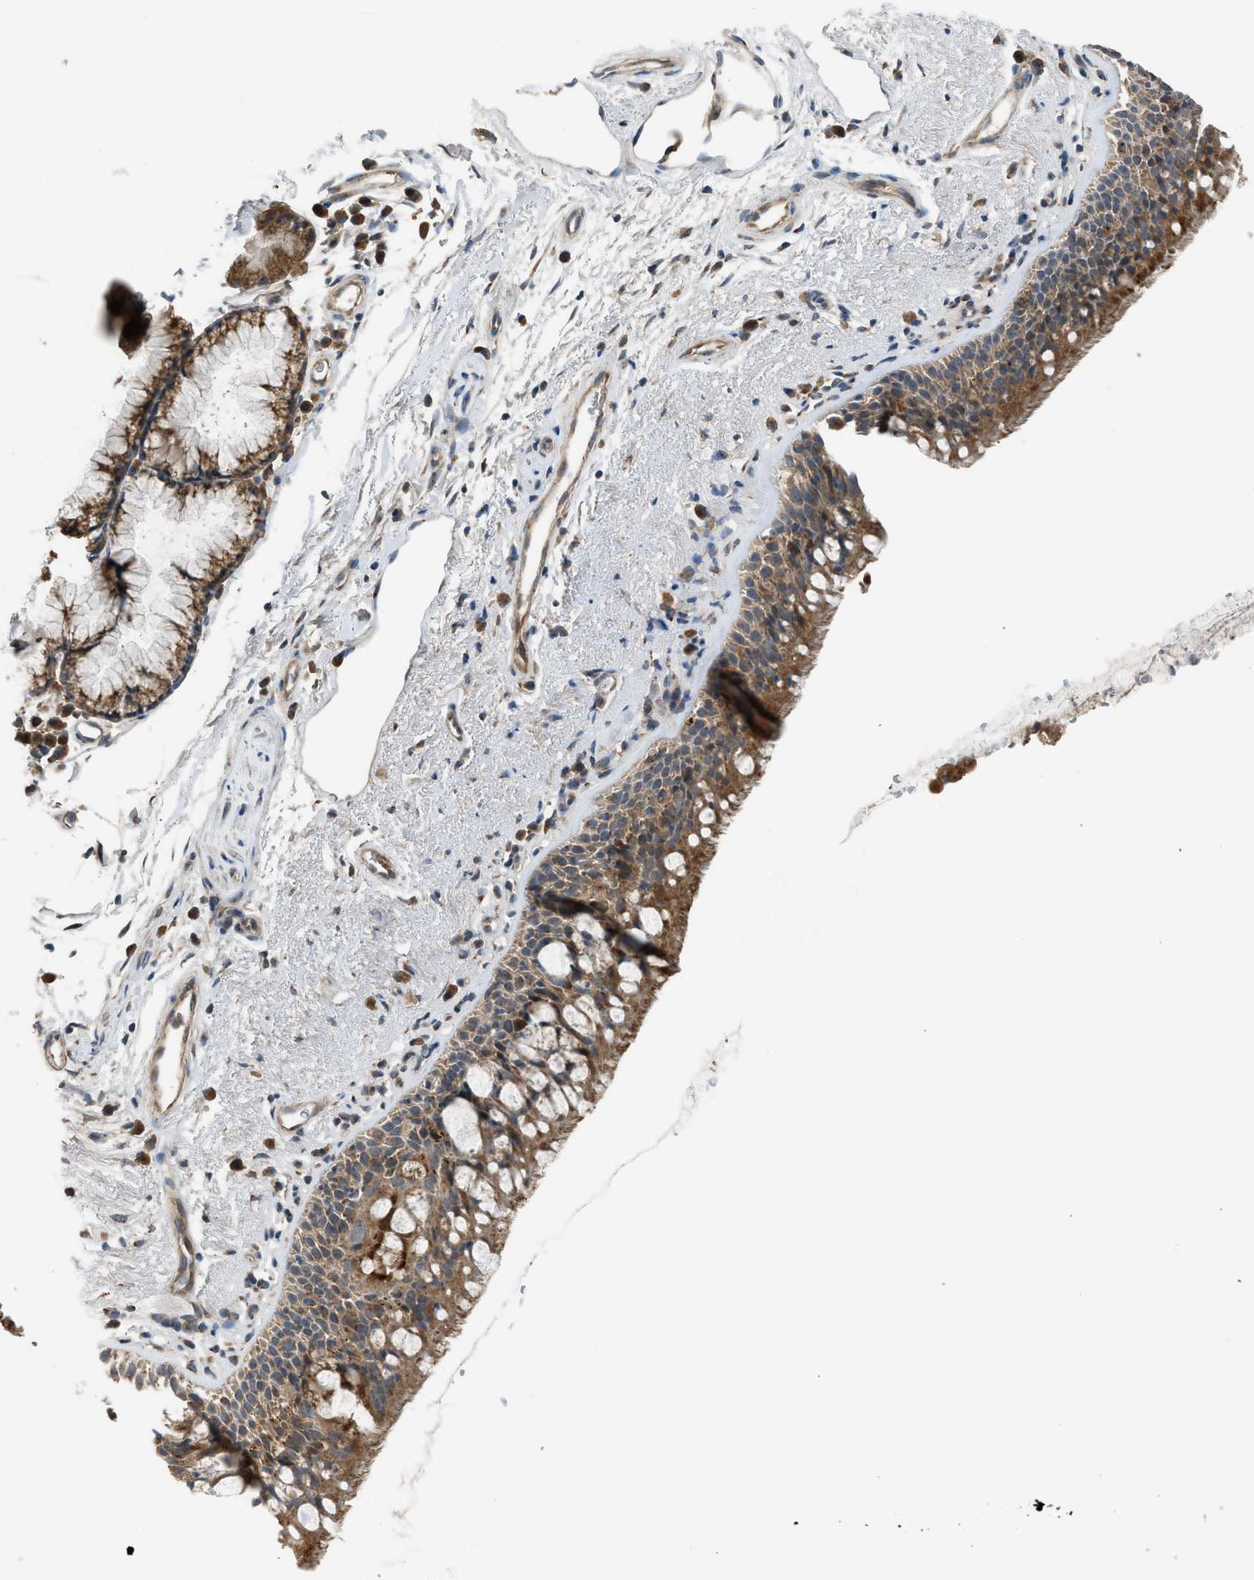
{"staining": {"intensity": "strong", "quantity": ">75%", "location": "cytoplasmic/membranous"}, "tissue": "bronchus", "cell_type": "Respiratory epithelial cells", "image_type": "normal", "snomed": [{"axis": "morphology", "description": "Normal tissue, NOS"}, {"axis": "topography", "description": "Bronchus"}], "caption": "Protein expression analysis of benign human bronchus reveals strong cytoplasmic/membranous staining in about >75% of respiratory epithelial cells. The staining is performed using DAB brown chromogen to label protein expression. The nuclei are counter-stained blue using hematoxylin.", "gene": "STARD3", "patient": {"sex": "female", "age": 54}}